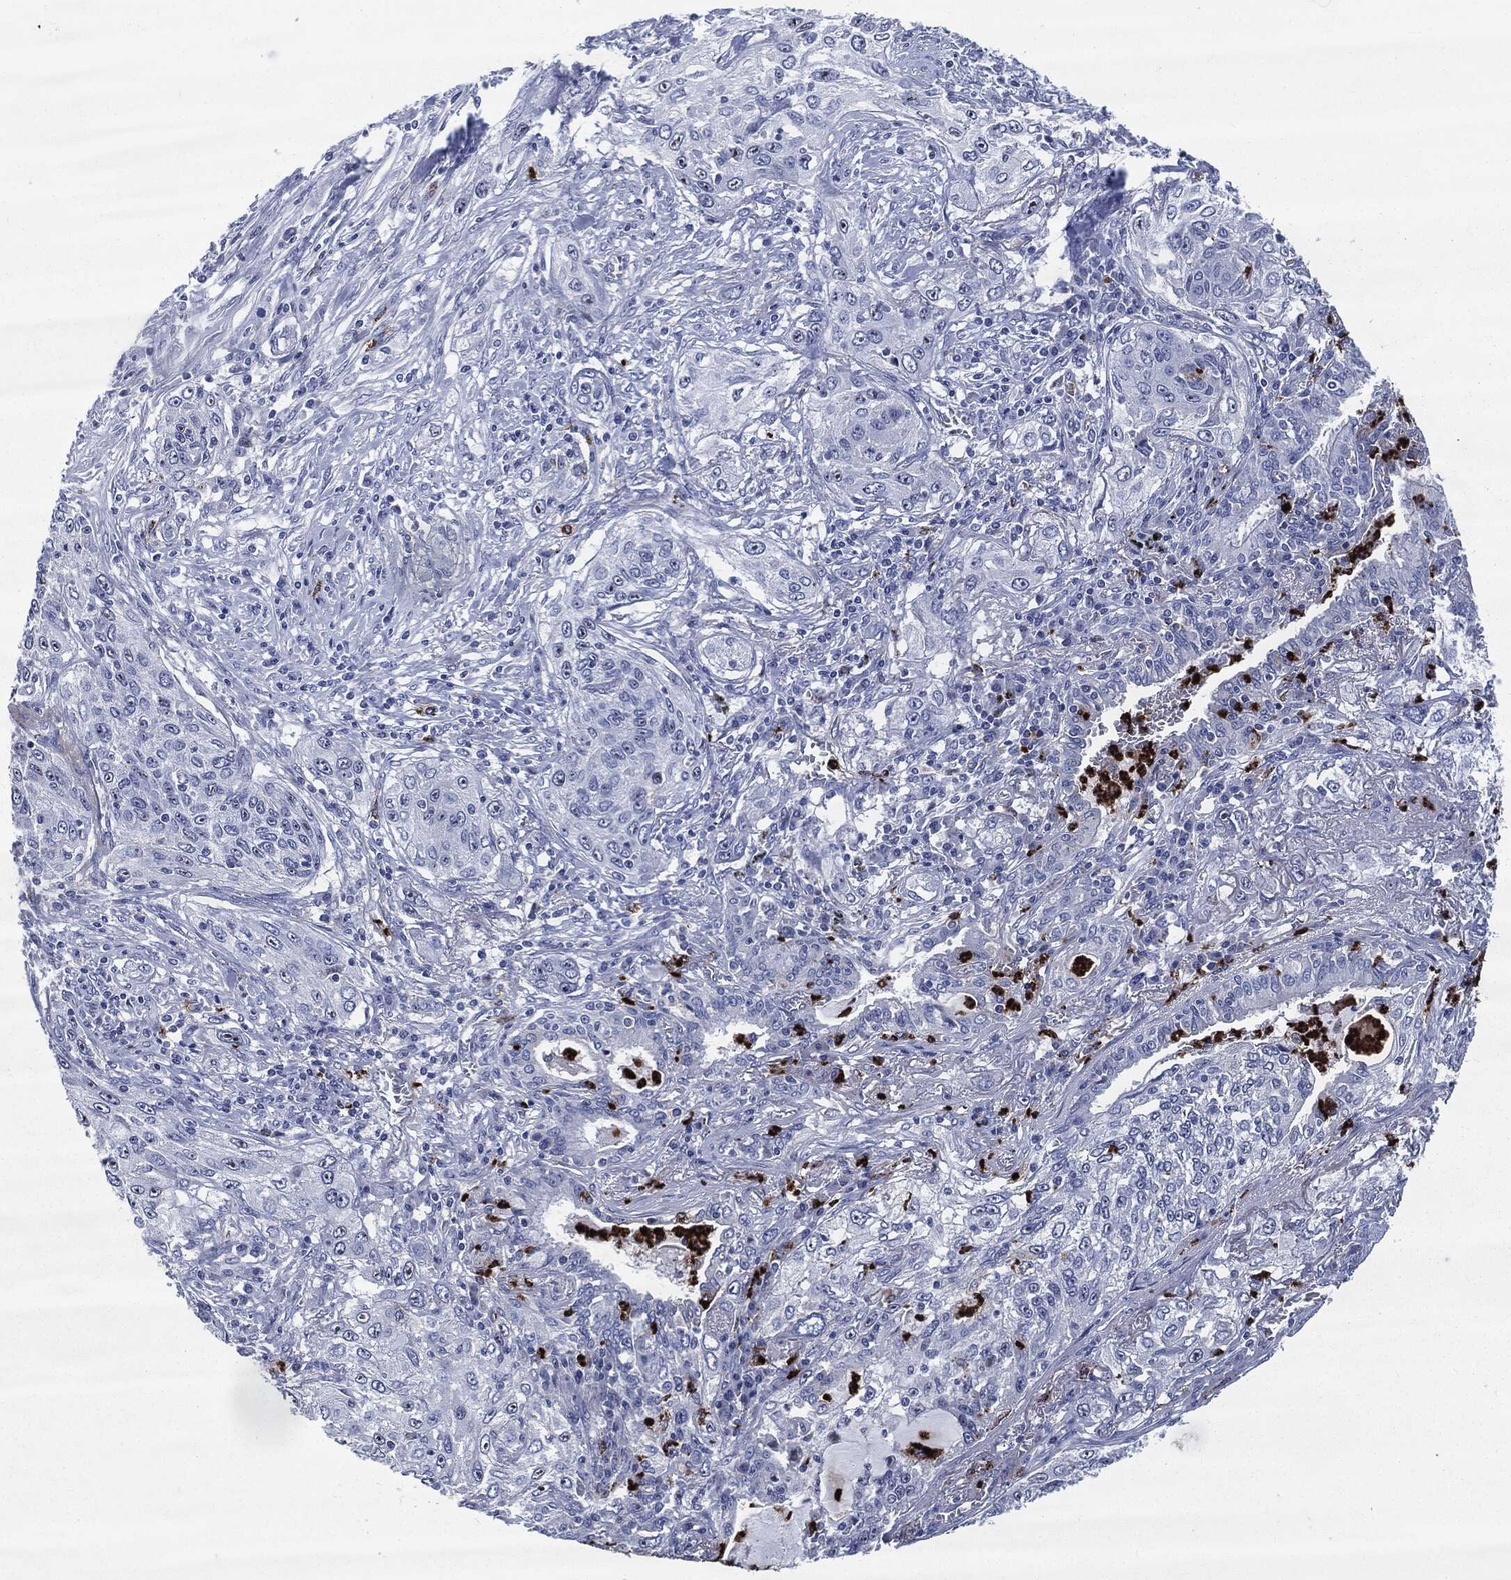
{"staining": {"intensity": "weak", "quantity": "<25%", "location": "nuclear"}, "tissue": "lung cancer", "cell_type": "Tumor cells", "image_type": "cancer", "snomed": [{"axis": "morphology", "description": "Squamous cell carcinoma, NOS"}, {"axis": "topography", "description": "Lung"}], "caption": "Lung cancer stained for a protein using immunohistochemistry displays no staining tumor cells.", "gene": "MPO", "patient": {"sex": "female", "age": 69}}